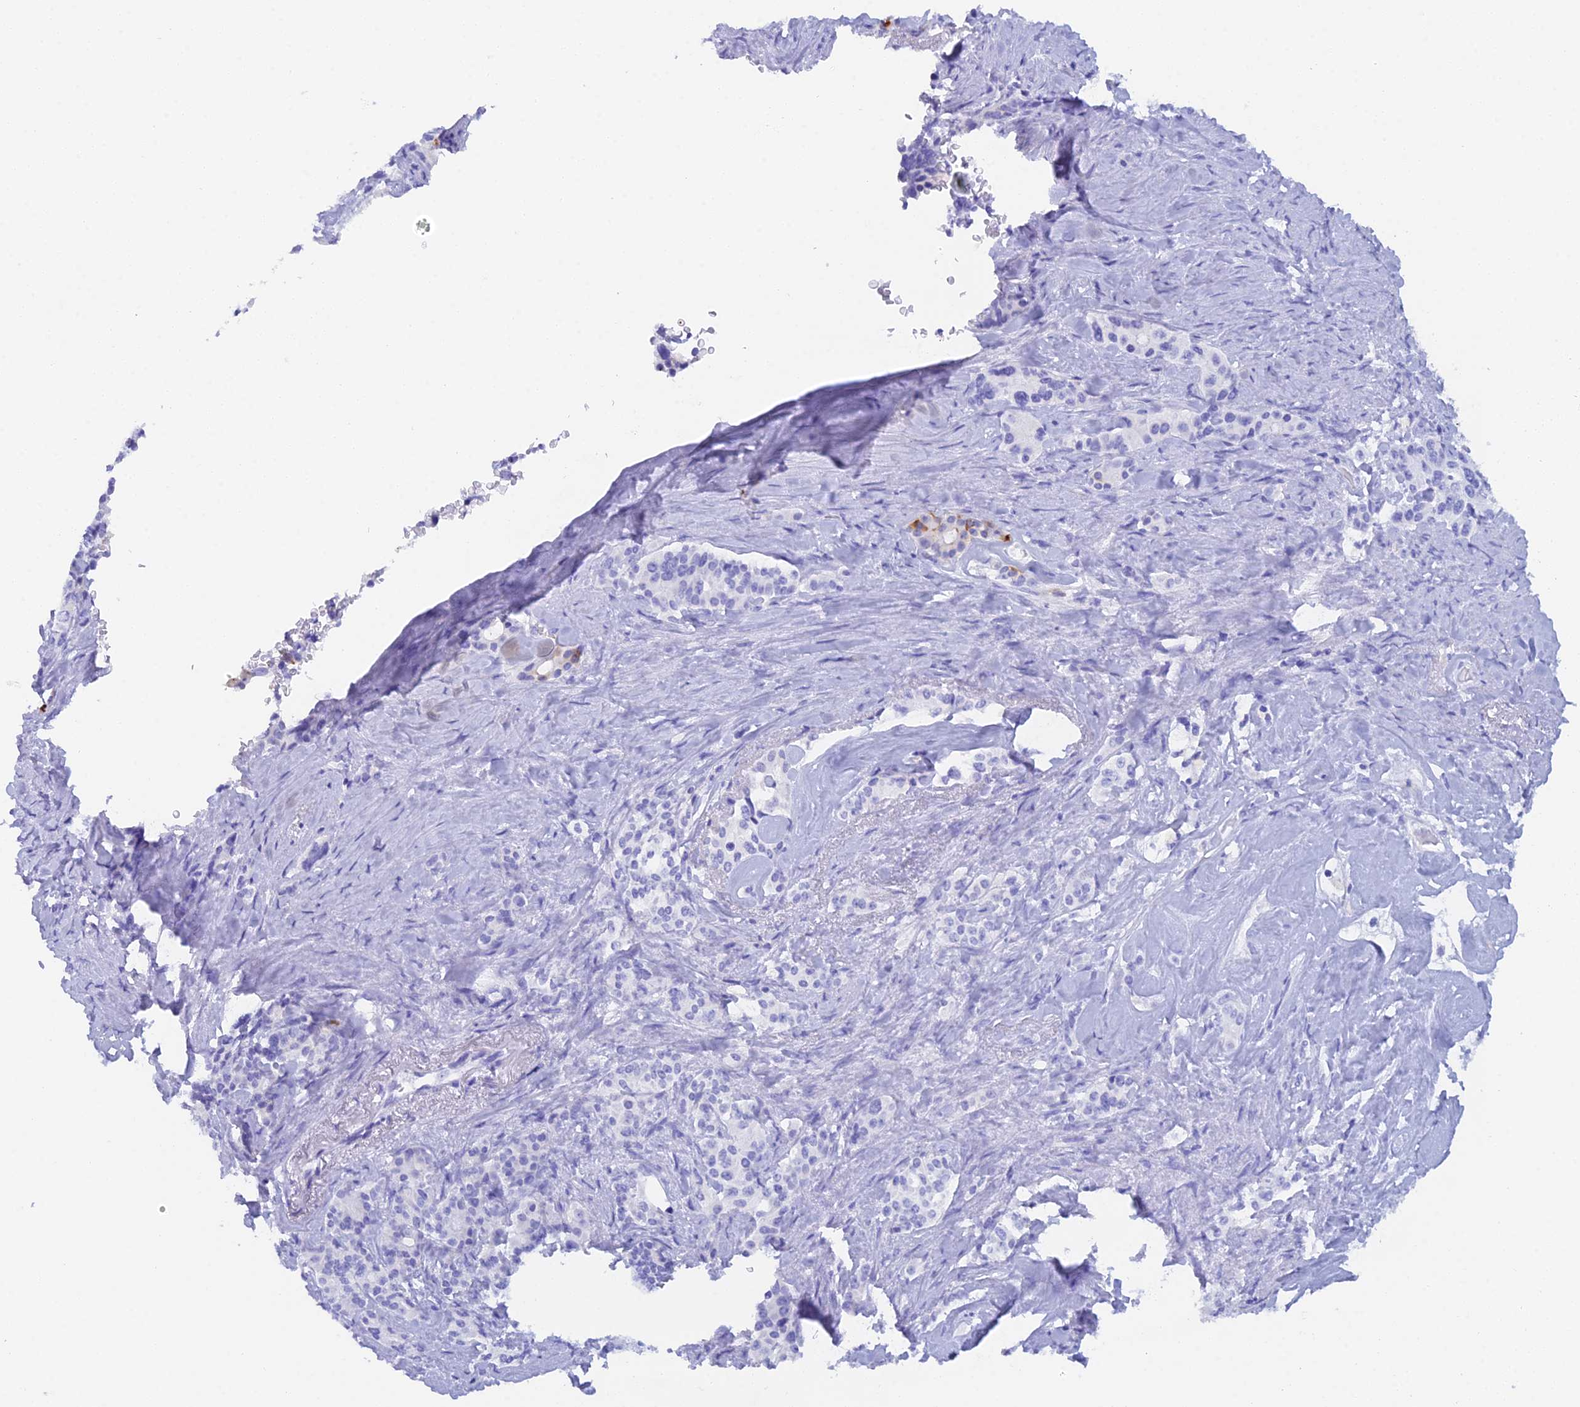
{"staining": {"intensity": "negative", "quantity": "none", "location": "none"}, "tissue": "pancreatic cancer", "cell_type": "Tumor cells", "image_type": "cancer", "snomed": [{"axis": "morphology", "description": "Adenocarcinoma, NOS"}, {"axis": "topography", "description": "Pancreas"}], "caption": "Immunohistochemistry of pancreatic cancer (adenocarcinoma) shows no positivity in tumor cells.", "gene": "REG1A", "patient": {"sex": "female", "age": 74}}